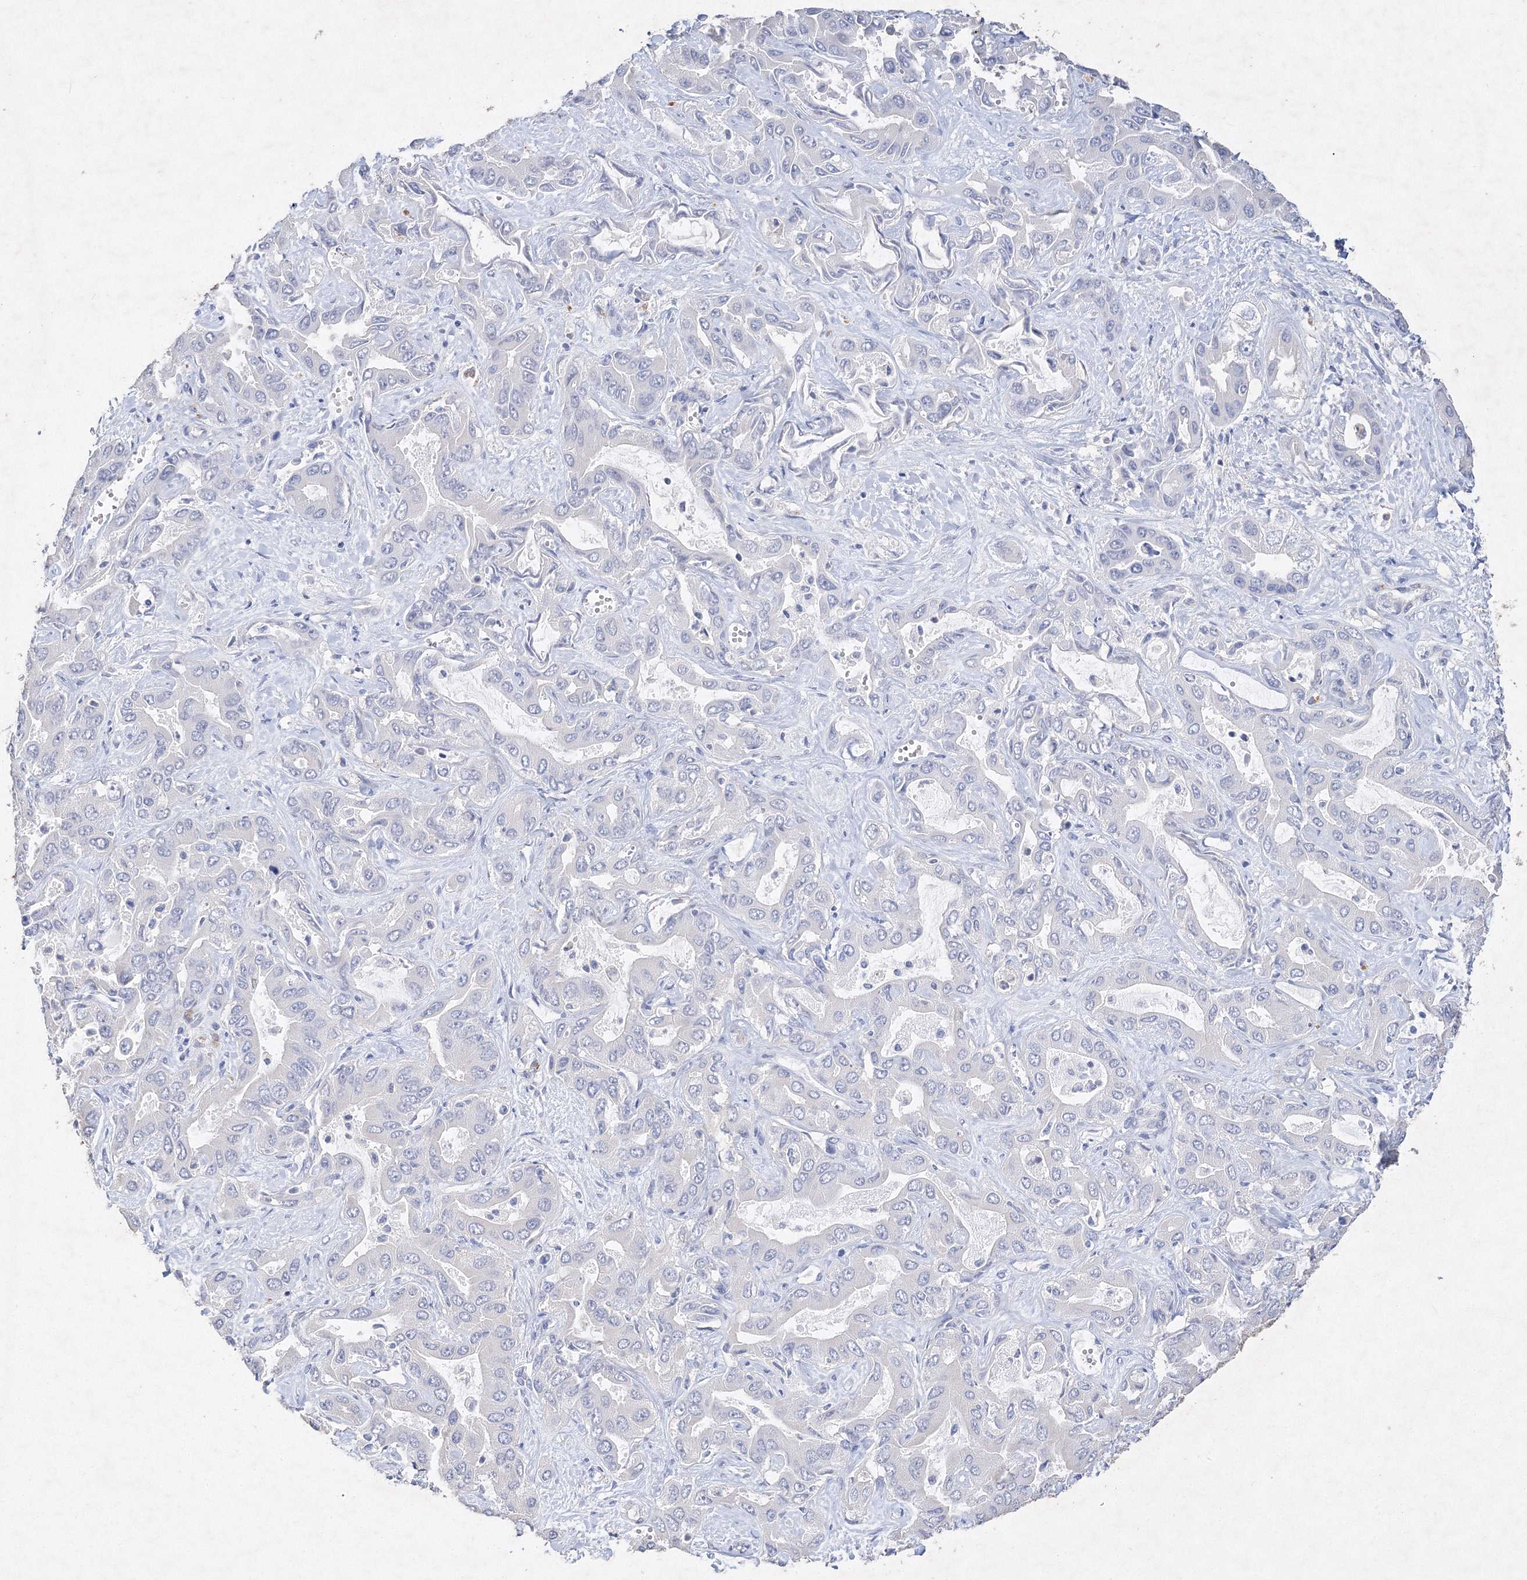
{"staining": {"intensity": "negative", "quantity": "none", "location": "none"}, "tissue": "liver cancer", "cell_type": "Tumor cells", "image_type": "cancer", "snomed": [{"axis": "morphology", "description": "Cholangiocarcinoma"}, {"axis": "topography", "description": "Liver"}], "caption": "This histopathology image is of liver cholangiocarcinoma stained with IHC to label a protein in brown with the nuclei are counter-stained blue. There is no staining in tumor cells.", "gene": "GLS", "patient": {"sex": "female", "age": 52}}